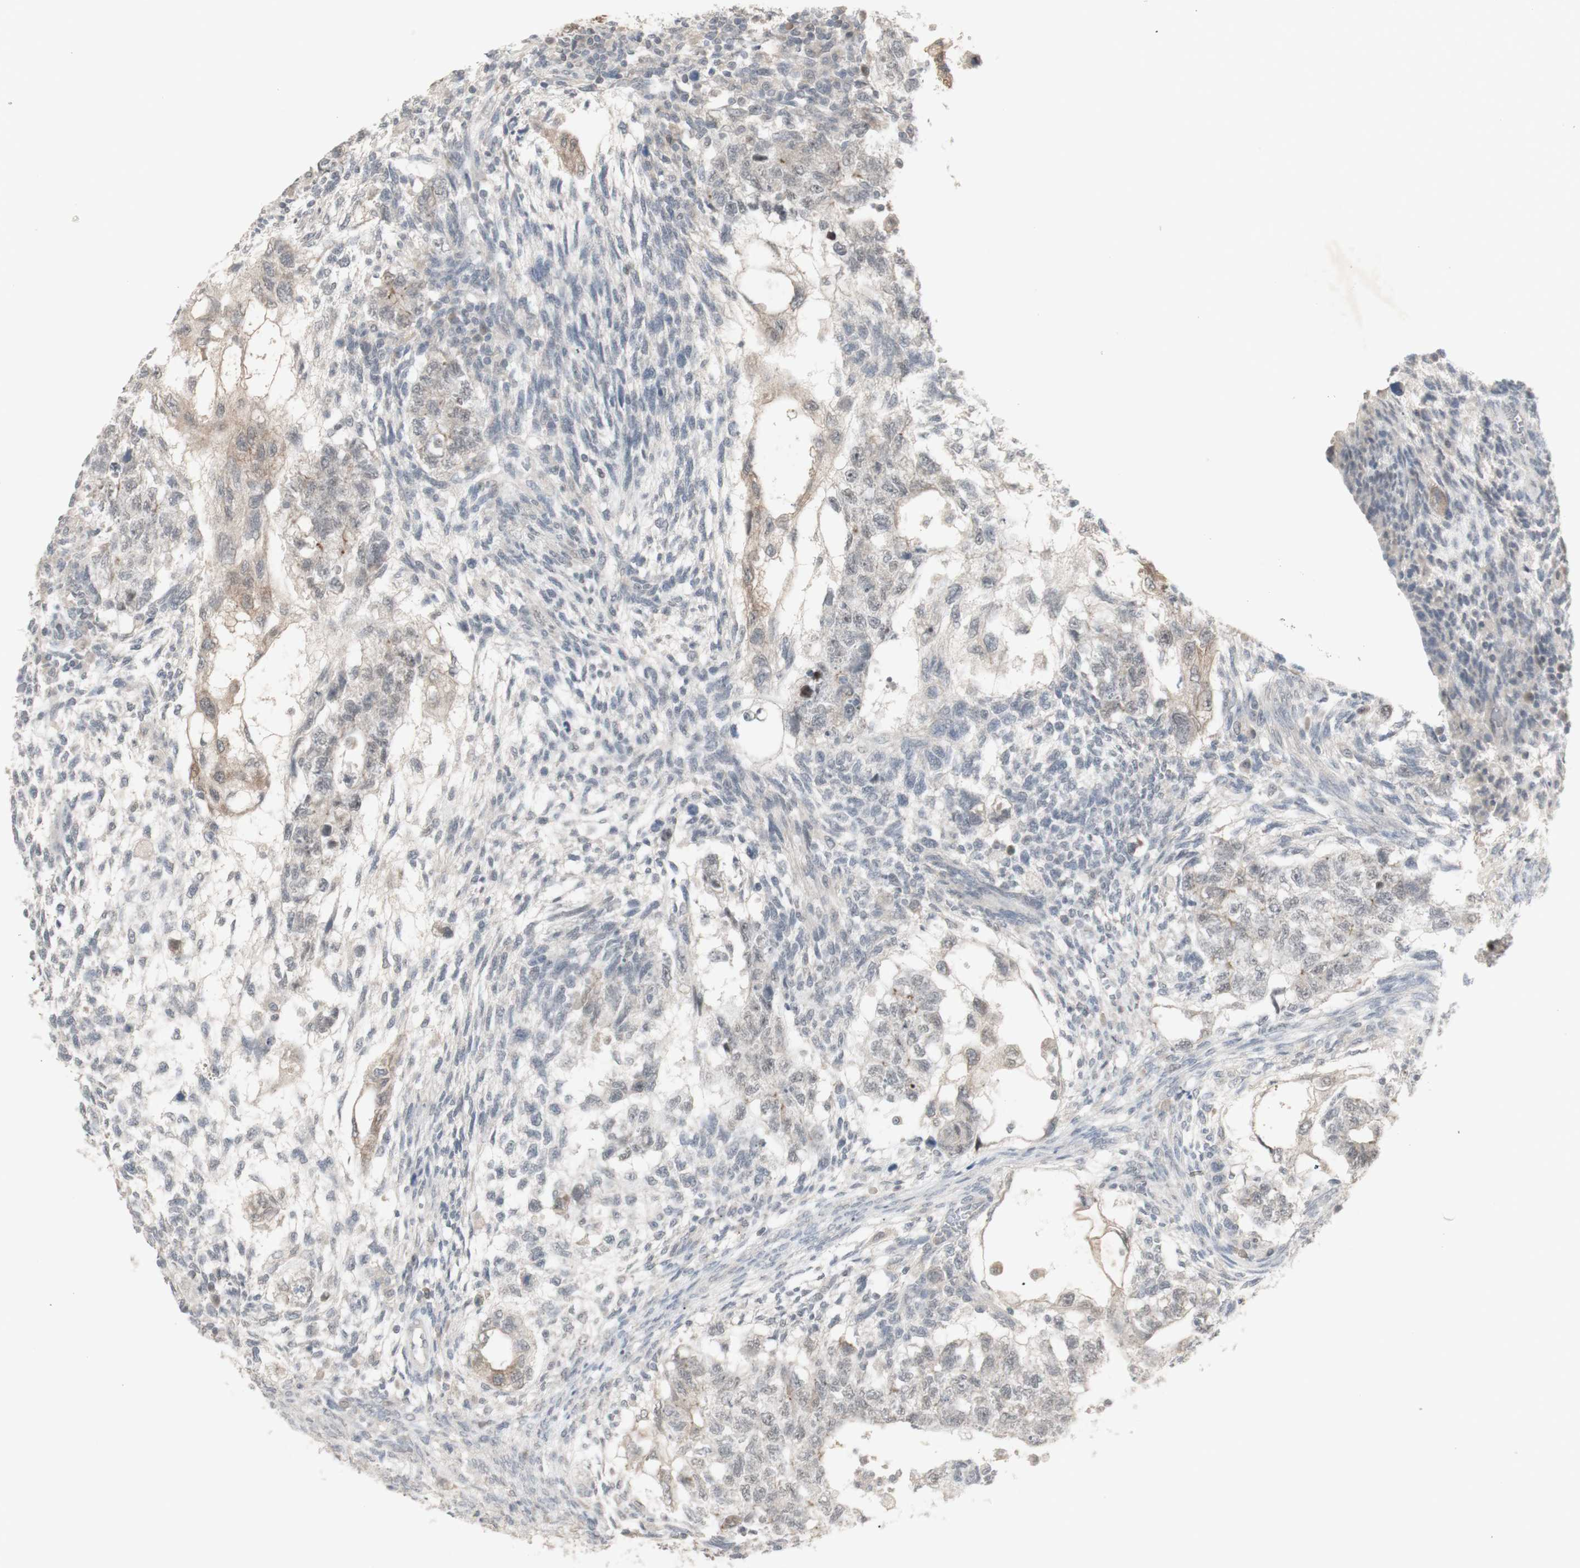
{"staining": {"intensity": "moderate", "quantity": "<25%", "location": "cytoplasmic/membranous"}, "tissue": "testis cancer", "cell_type": "Tumor cells", "image_type": "cancer", "snomed": [{"axis": "morphology", "description": "Normal tissue, NOS"}, {"axis": "morphology", "description": "Carcinoma, Embryonal, NOS"}, {"axis": "topography", "description": "Testis"}], "caption": "Tumor cells display low levels of moderate cytoplasmic/membranous staining in approximately <25% of cells in embryonal carcinoma (testis).", "gene": "C1orf116", "patient": {"sex": "male", "age": 36}}